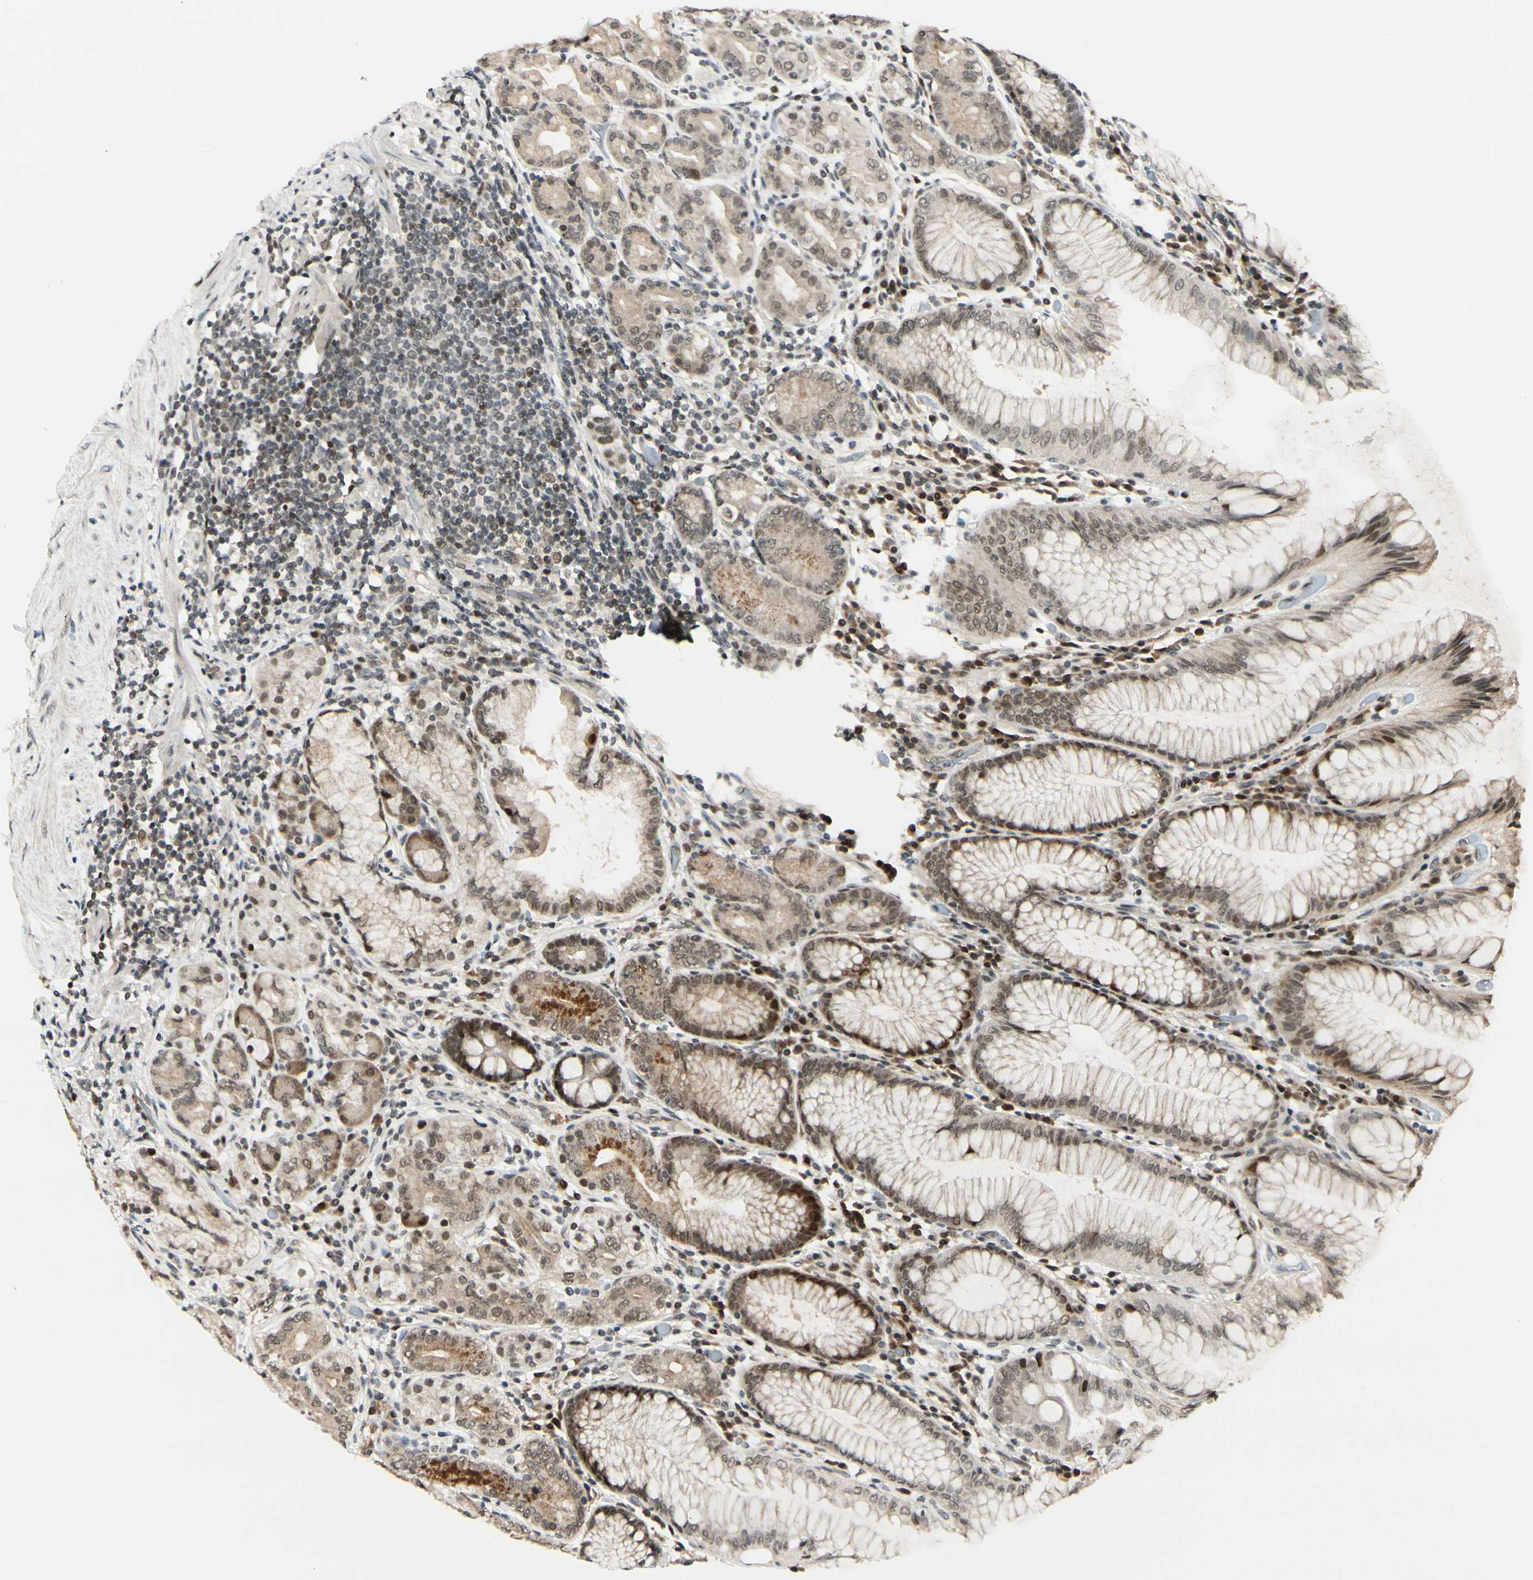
{"staining": {"intensity": "moderate", "quantity": ">75%", "location": "cytoplasmic/membranous,nuclear"}, "tissue": "stomach", "cell_type": "Glandular cells", "image_type": "normal", "snomed": [{"axis": "morphology", "description": "Normal tissue, NOS"}, {"axis": "topography", "description": "Stomach, lower"}], "caption": "An immunohistochemistry (IHC) micrograph of unremarkable tissue is shown. Protein staining in brown labels moderate cytoplasmic/membranous,nuclear positivity in stomach within glandular cells.", "gene": "BRMS1", "patient": {"sex": "female", "age": 76}}